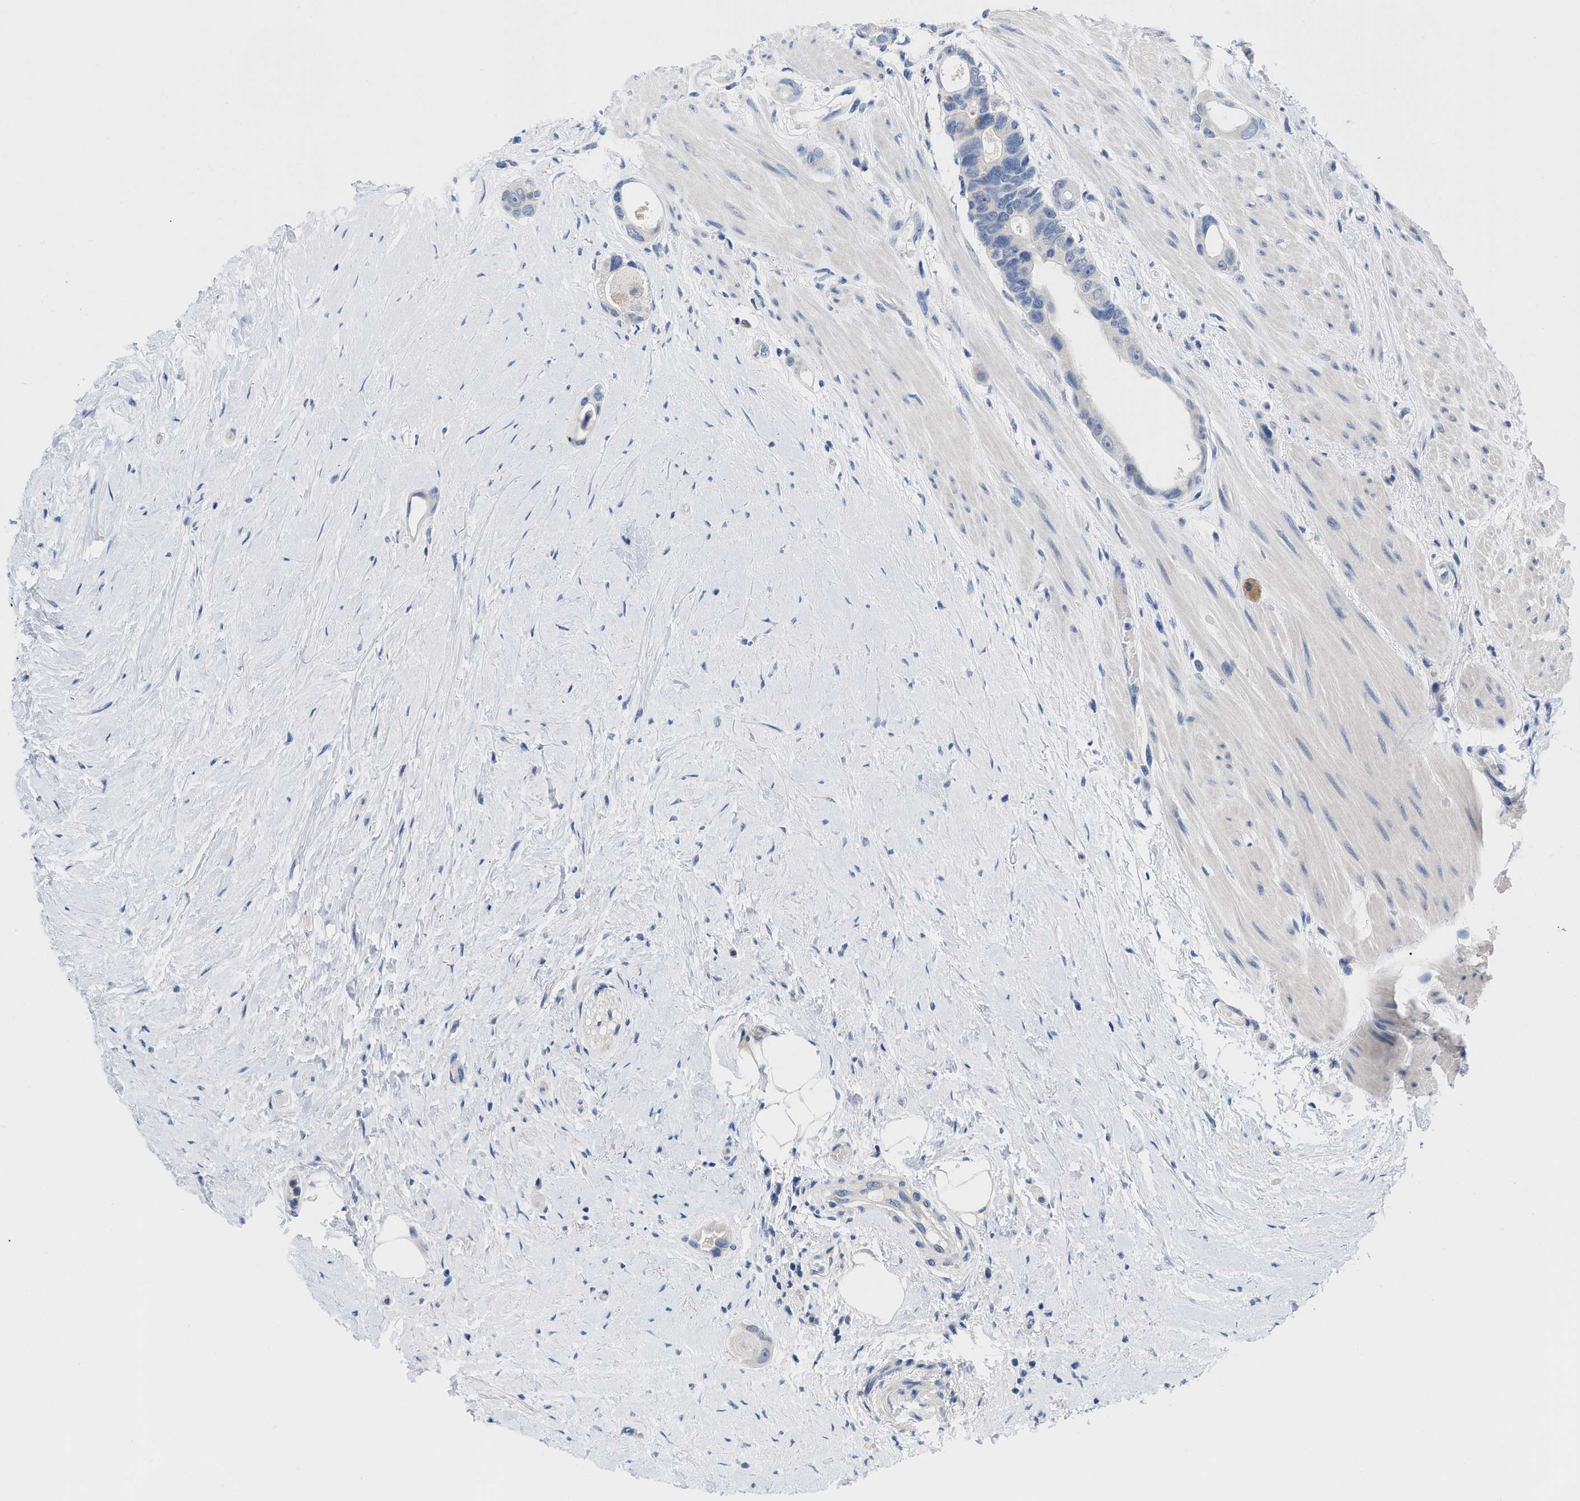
{"staining": {"intensity": "negative", "quantity": "none", "location": "none"}, "tissue": "colorectal cancer", "cell_type": "Tumor cells", "image_type": "cancer", "snomed": [{"axis": "morphology", "description": "Adenocarcinoma, NOS"}, {"axis": "topography", "description": "Rectum"}], "caption": "Tumor cells show no significant protein staining in adenocarcinoma (colorectal).", "gene": "PYY", "patient": {"sex": "male", "age": 51}}